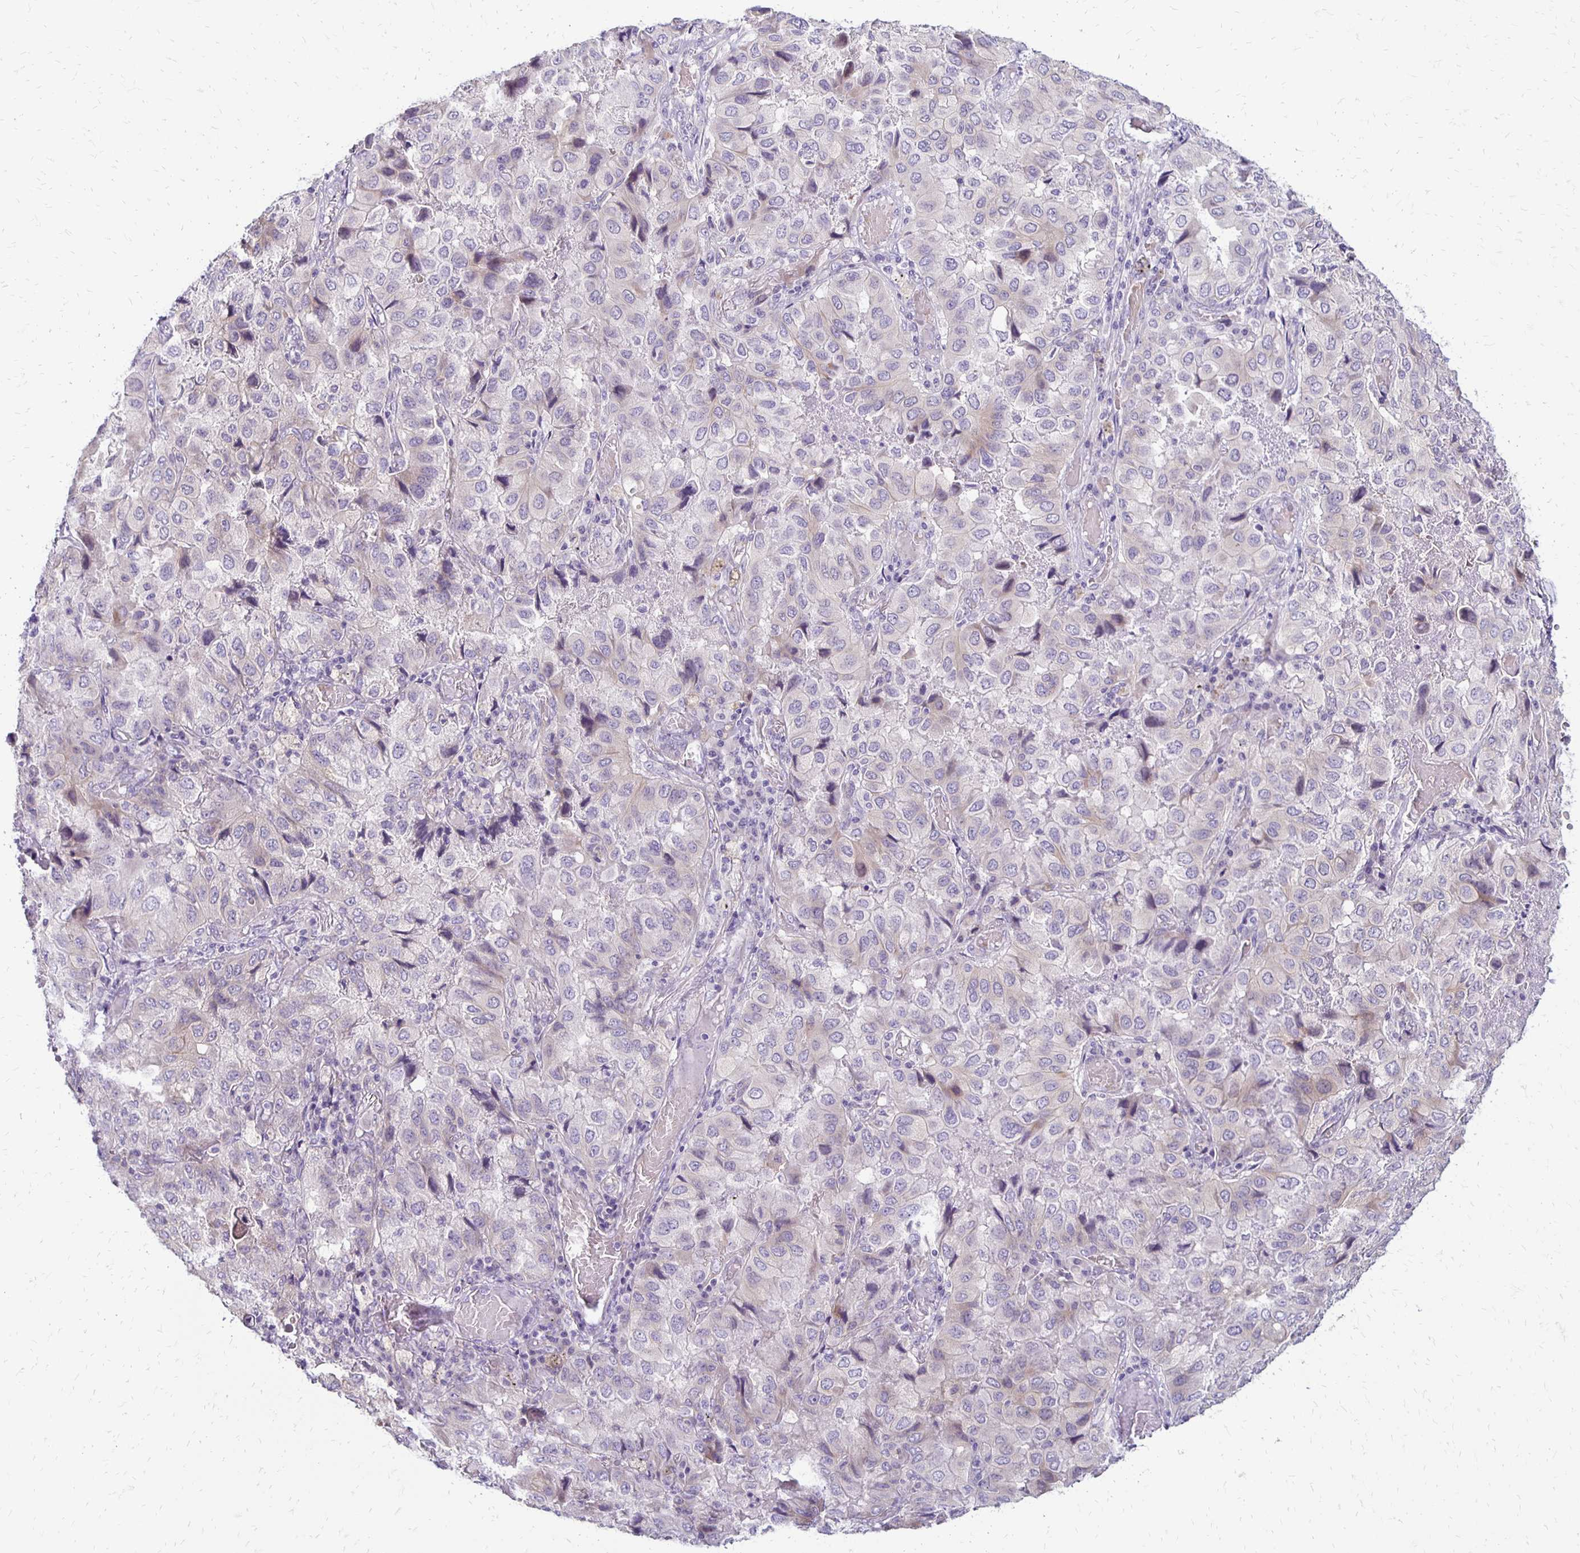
{"staining": {"intensity": "negative", "quantity": "none", "location": "none"}, "tissue": "lung cancer", "cell_type": "Tumor cells", "image_type": "cancer", "snomed": [{"axis": "morphology", "description": "Aneuploidy"}, {"axis": "morphology", "description": "Adenocarcinoma, NOS"}, {"axis": "morphology", "description": "Adenocarcinoma, metastatic, NOS"}, {"axis": "topography", "description": "Lymph node"}, {"axis": "topography", "description": "Lung"}], "caption": "Lung cancer stained for a protein using immunohistochemistry (IHC) demonstrates no positivity tumor cells.", "gene": "KATNBL1", "patient": {"sex": "female", "age": 48}}